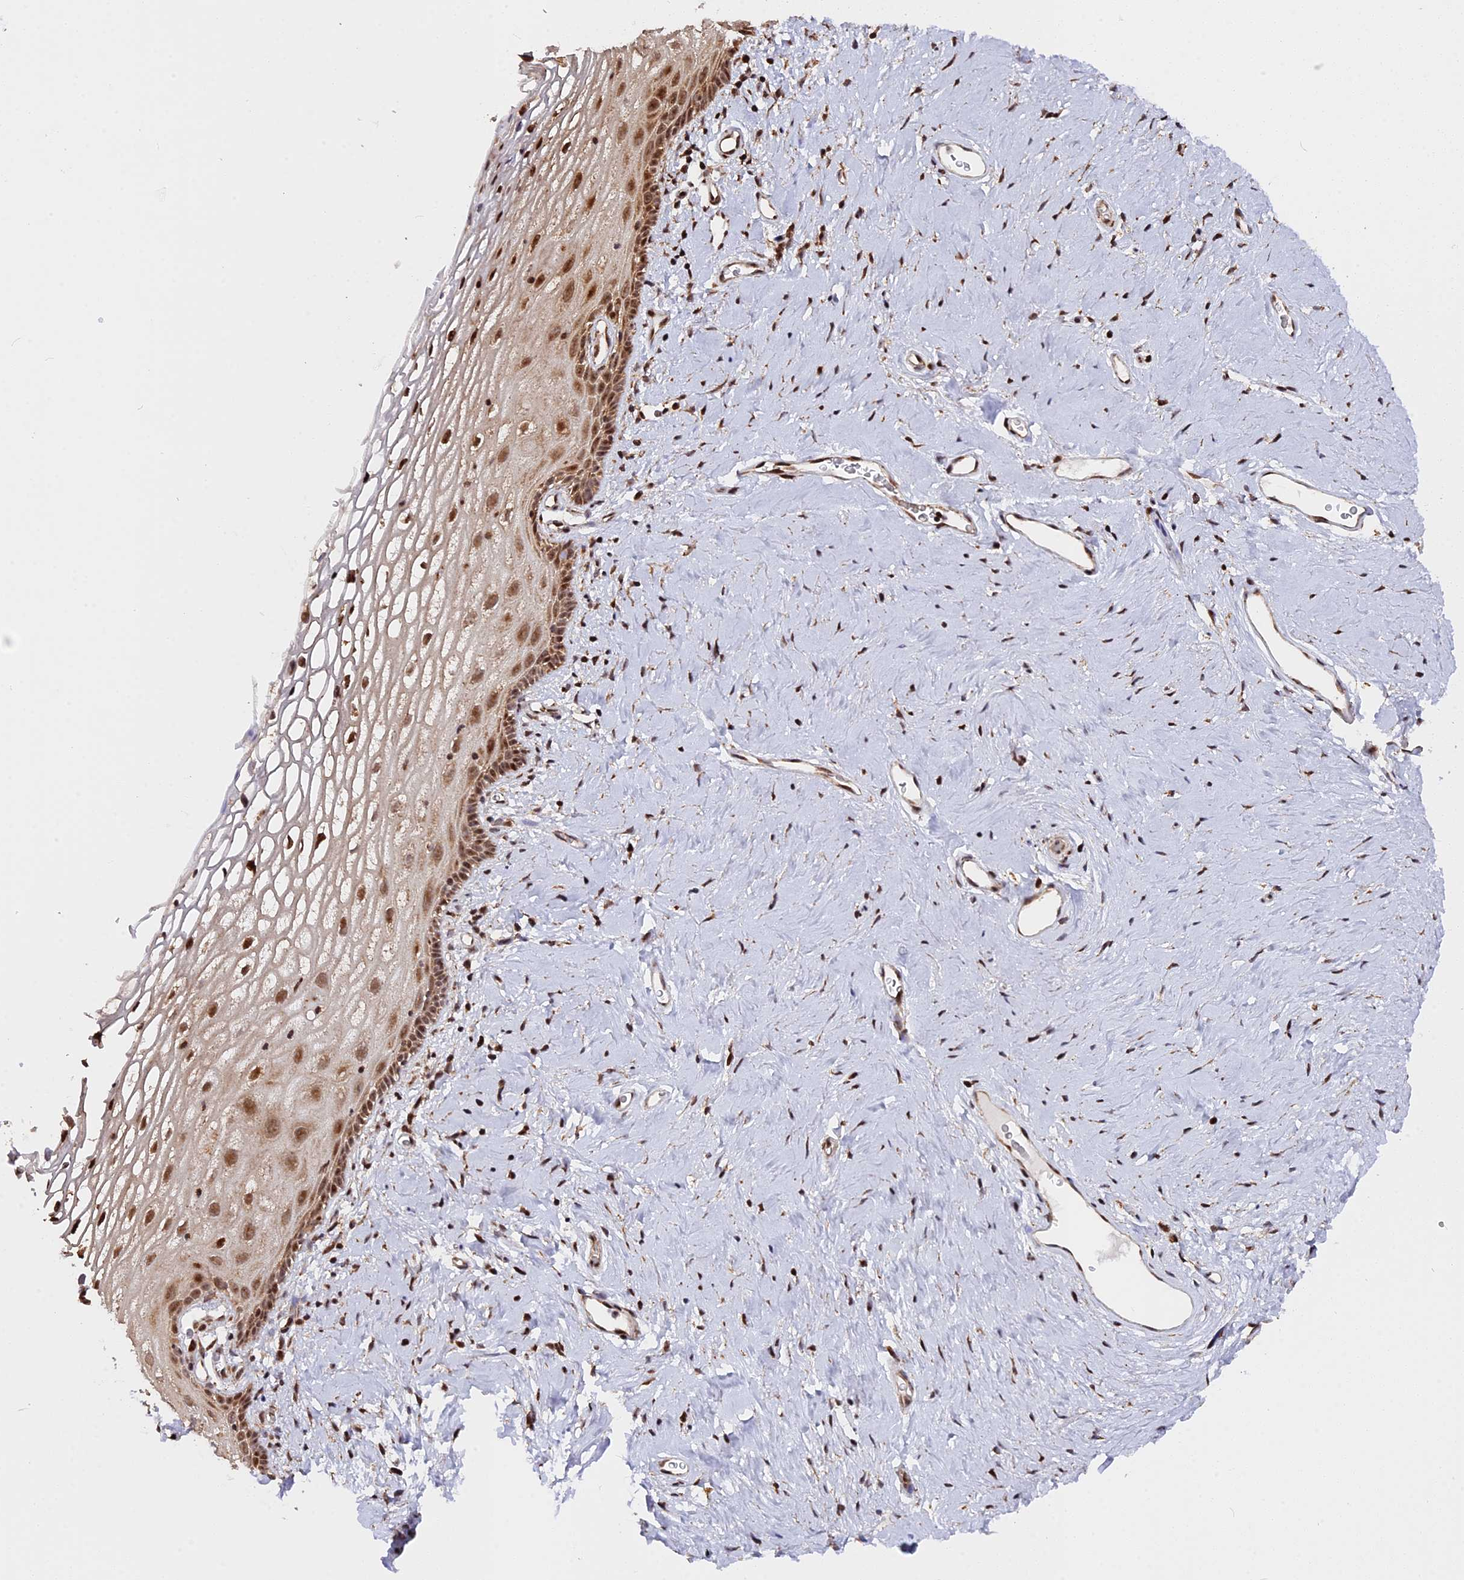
{"staining": {"intensity": "moderate", "quantity": ">75%", "location": "nuclear"}, "tissue": "vagina", "cell_type": "Squamous epithelial cells", "image_type": "normal", "snomed": [{"axis": "morphology", "description": "Normal tissue, NOS"}, {"axis": "morphology", "description": "Adenocarcinoma, NOS"}, {"axis": "topography", "description": "Rectum"}, {"axis": "topography", "description": "Vagina"}], "caption": "Vagina was stained to show a protein in brown. There is medium levels of moderate nuclear expression in about >75% of squamous epithelial cells. (Stains: DAB (3,3'-diaminobenzidine) in brown, nuclei in blue, Microscopy: brightfield microscopy at high magnification).", "gene": "FAM174C", "patient": {"sex": "female", "age": 71}}